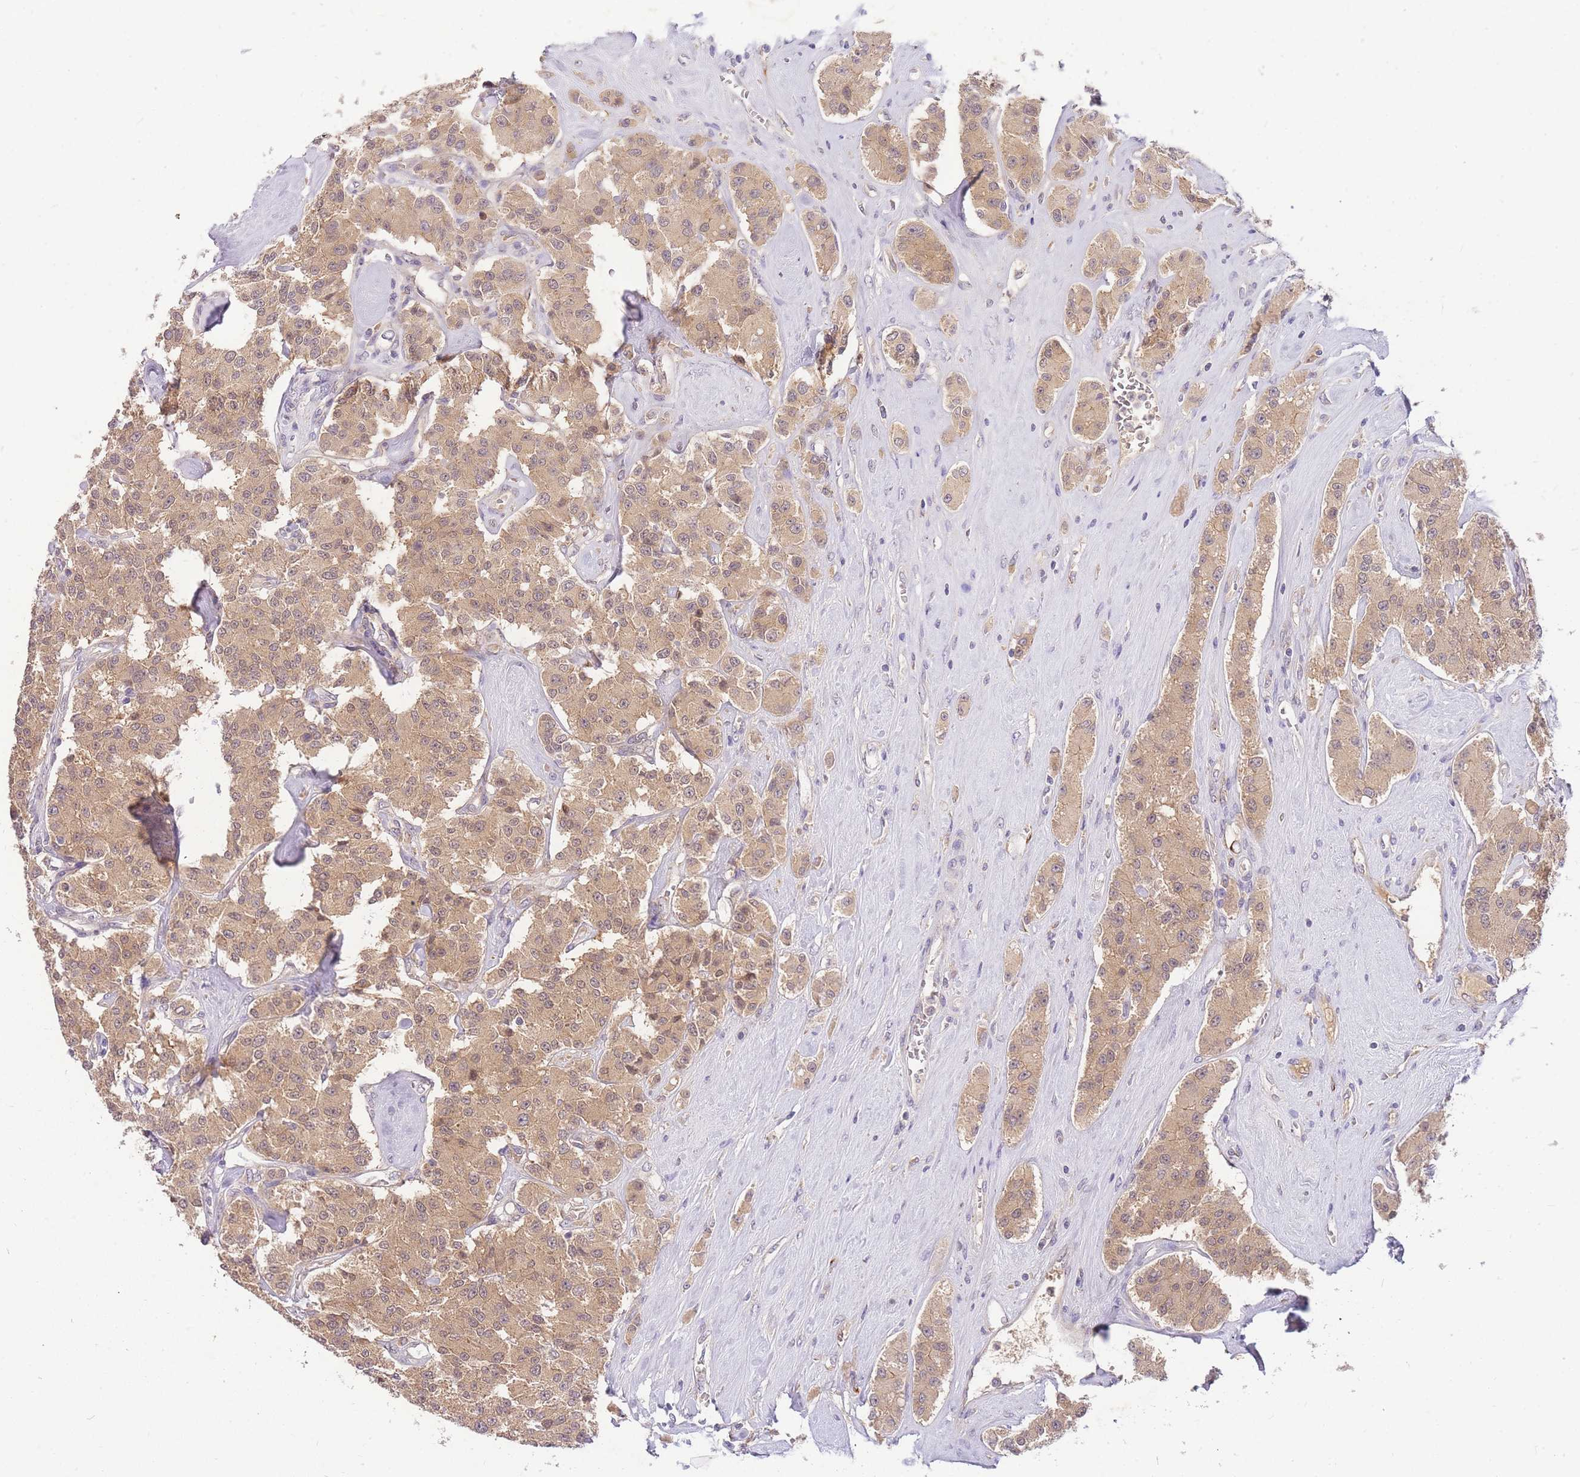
{"staining": {"intensity": "moderate", "quantity": ">75%", "location": "cytoplasmic/membranous,nuclear"}, "tissue": "carcinoid", "cell_type": "Tumor cells", "image_type": "cancer", "snomed": [{"axis": "morphology", "description": "Carcinoid, malignant, NOS"}, {"axis": "topography", "description": "Pancreas"}], "caption": "IHC staining of malignant carcinoid, which displays medium levels of moderate cytoplasmic/membranous and nuclear expression in approximately >75% of tumor cells indicating moderate cytoplasmic/membranous and nuclear protein positivity. The staining was performed using DAB (3,3'-diaminobenzidine) (brown) for protein detection and nuclei were counterstained in hematoxylin (blue).", "gene": "ZNF577", "patient": {"sex": "male", "age": 41}}